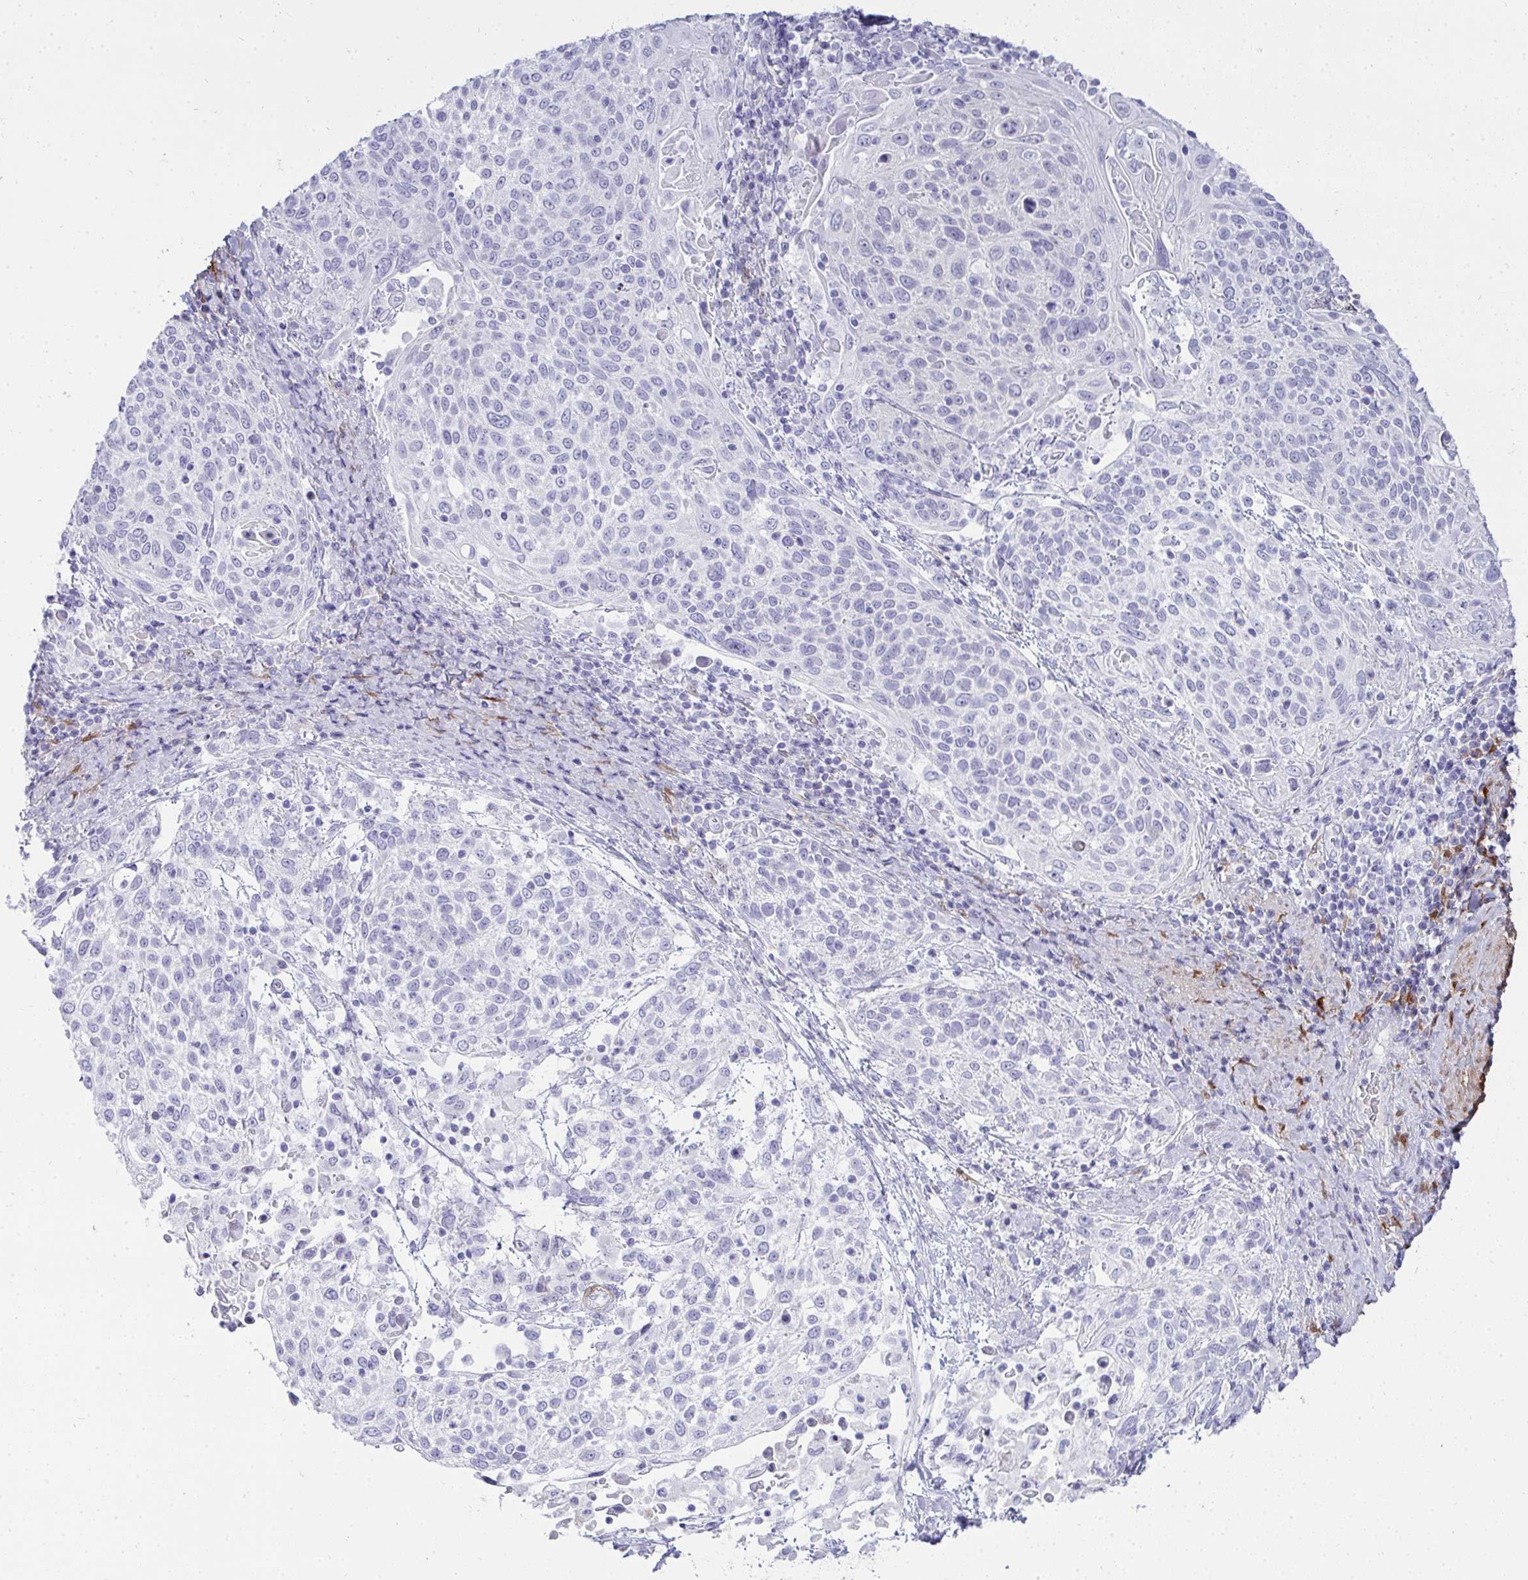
{"staining": {"intensity": "negative", "quantity": "none", "location": "none"}, "tissue": "cervical cancer", "cell_type": "Tumor cells", "image_type": "cancer", "snomed": [{"axis": "morphology", "description": "Squamous cell carcinoma, NOS"}, {"axis": "topography", "description": "Cervix"}], "caption": "This image is of cervical cancer stained with IHC to label a protein in brown with the nuclei are counter-stained blue. There is no expression in tumor cells.", "gene": "HSPB6", "patient": {"sex": "female", "age": 61}}